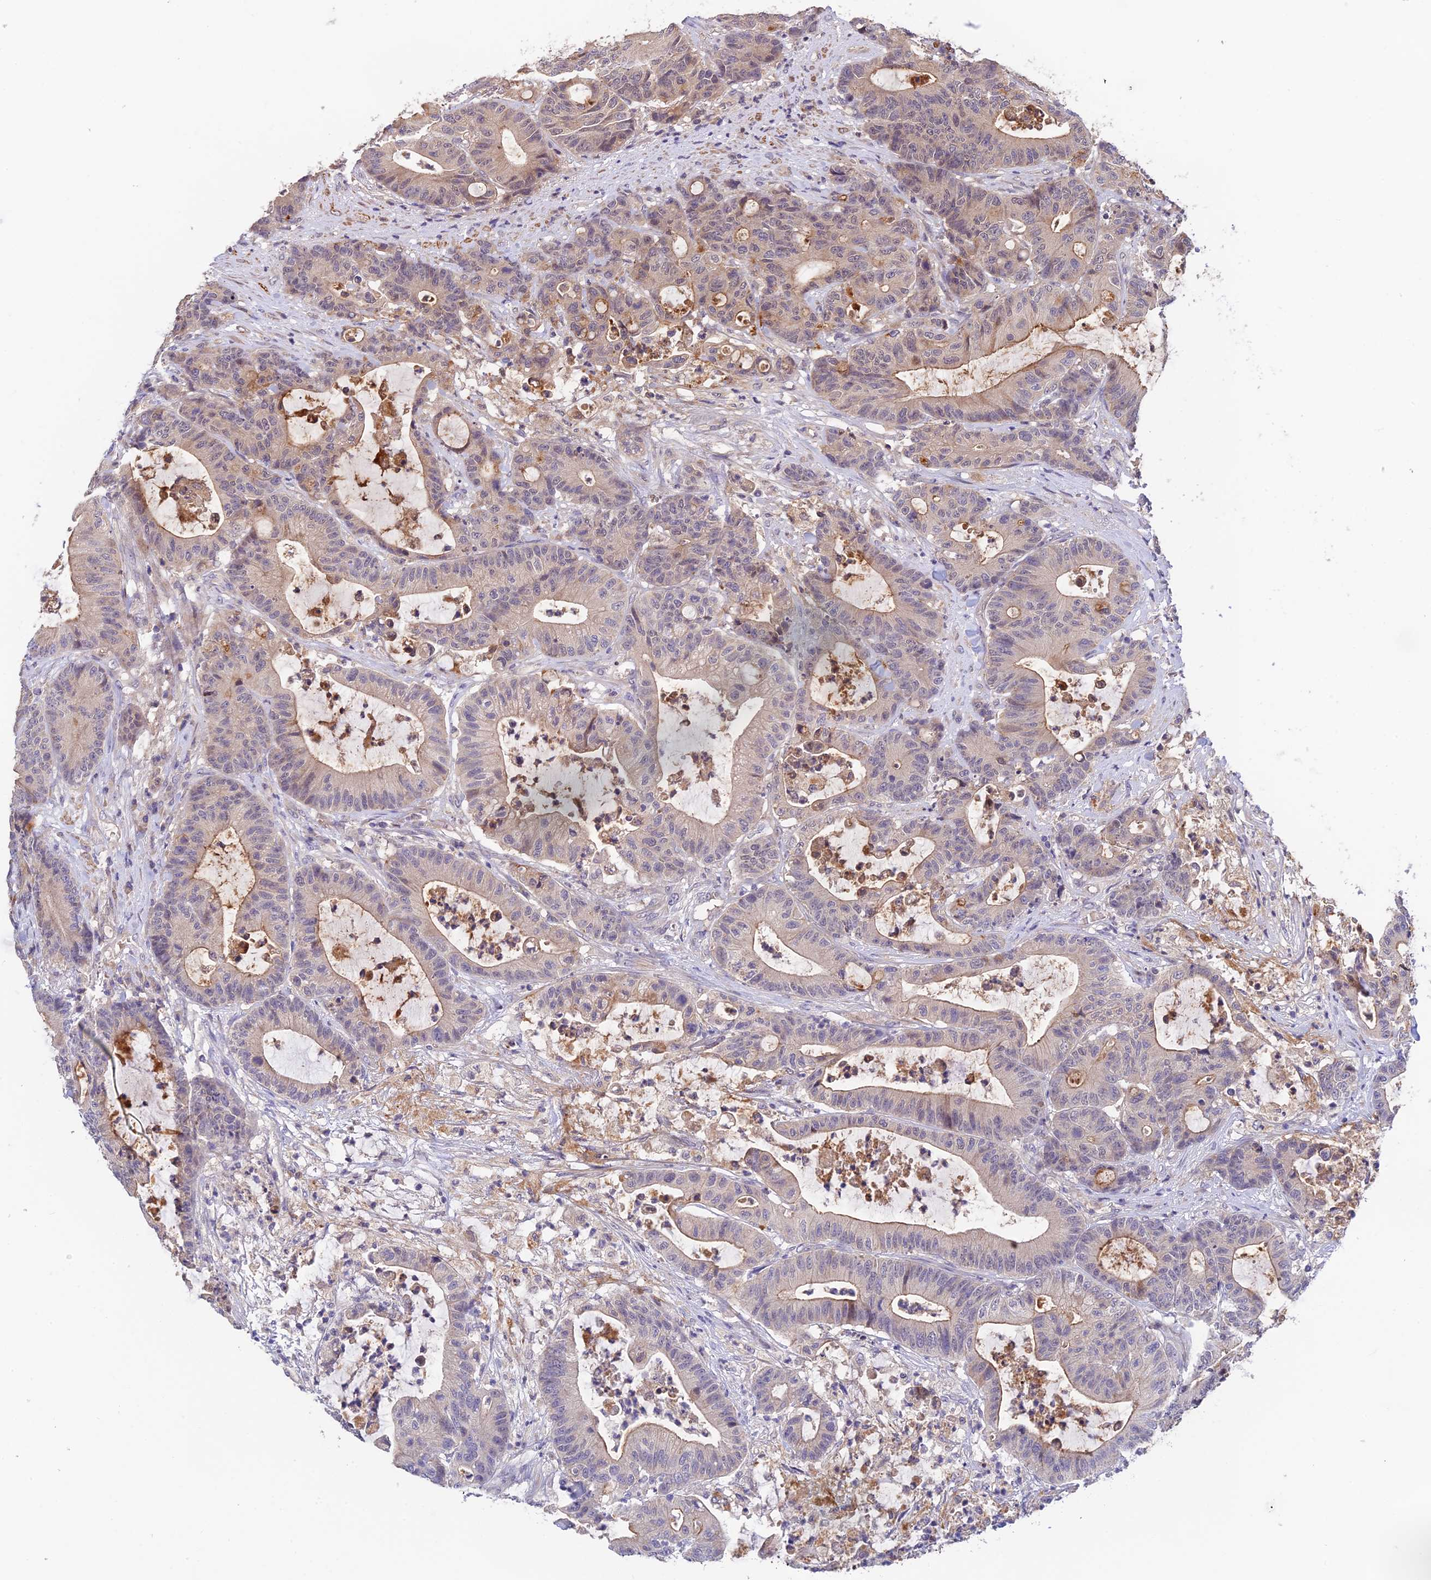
{"staining": {"intensity": "moderate", "quantity": "<25%", "location": "cytoplasmic/membranous"}, "tissue": "colorectal cancer", "cell_type": "Tumor cells", "image_type": "cancer", "snomed": [{"axis": "morphology", "description": "Adenocarcinoma, NOS"}, {"axis": "topography", "description": "Colon"}], "caption": "Immunohistochemical staining of colorectal cancer (adenocarcinoma) displays moderate cytoplasmic/membranous protein positivity in approximately <25% of tumor cells.", "gene": "CWH43", "patient": {"sex": "female", "age": 84}}